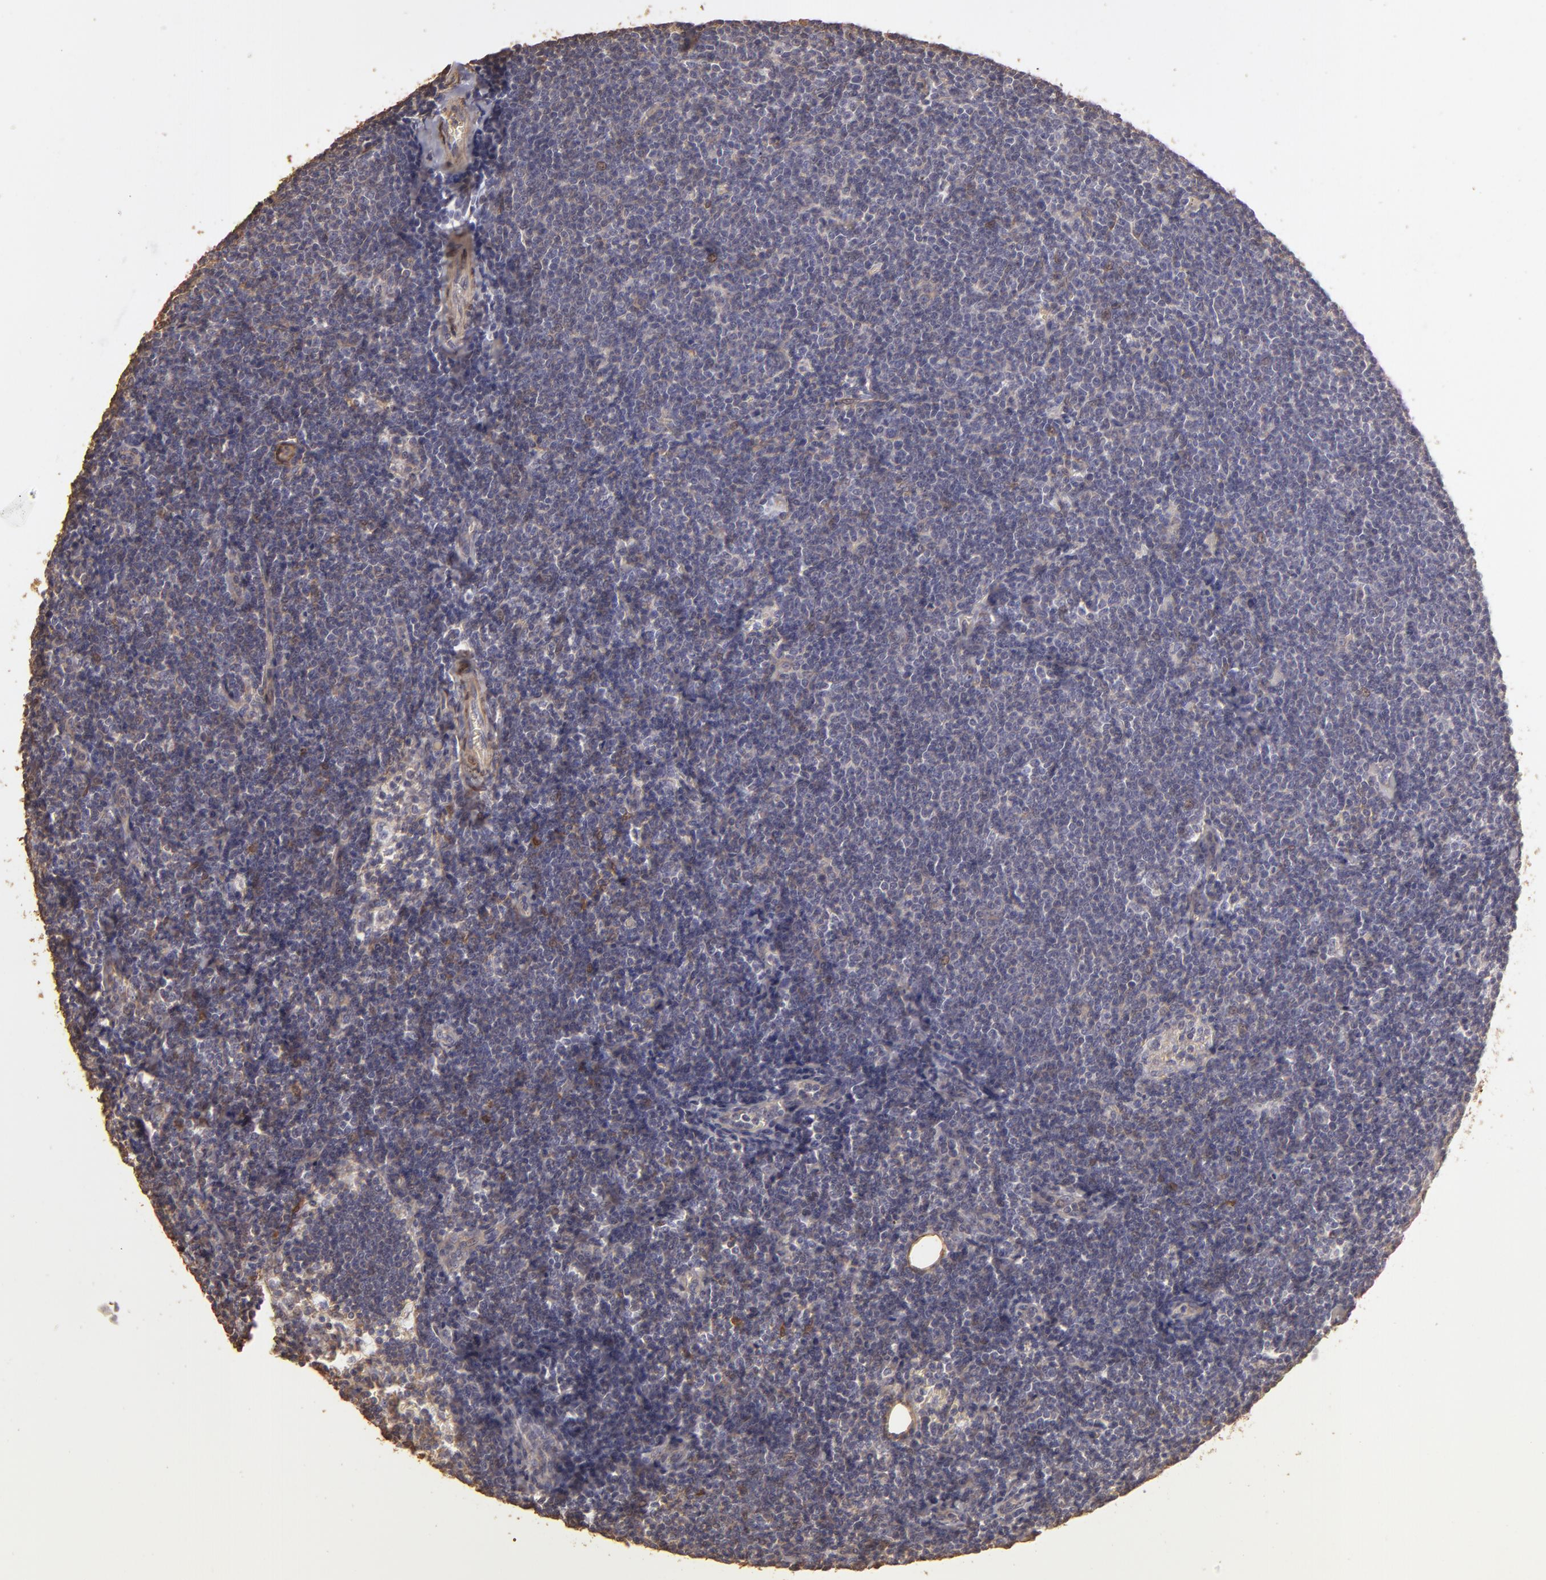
{"staining": {"intensity": "negative", "quantity": "none", "location": "none"}, "tissue": "lymphoma", "cell_type": "Tumor cells", "image_type": "cancer", "snomed": [{"axis": "morphology", "description": "Malignant lymphoma, non-Hodgkin's type, Low grade"}, {"axis": "topography", "description": "Lymph node"}], "caption": "The histopathology image demonstrates no significant staining in tumor cells of low-grade malignant lymphoma, non-Hodgkin's type.", "gene": "HSPB6", "patient": {"sex": "male", "age": 65}}